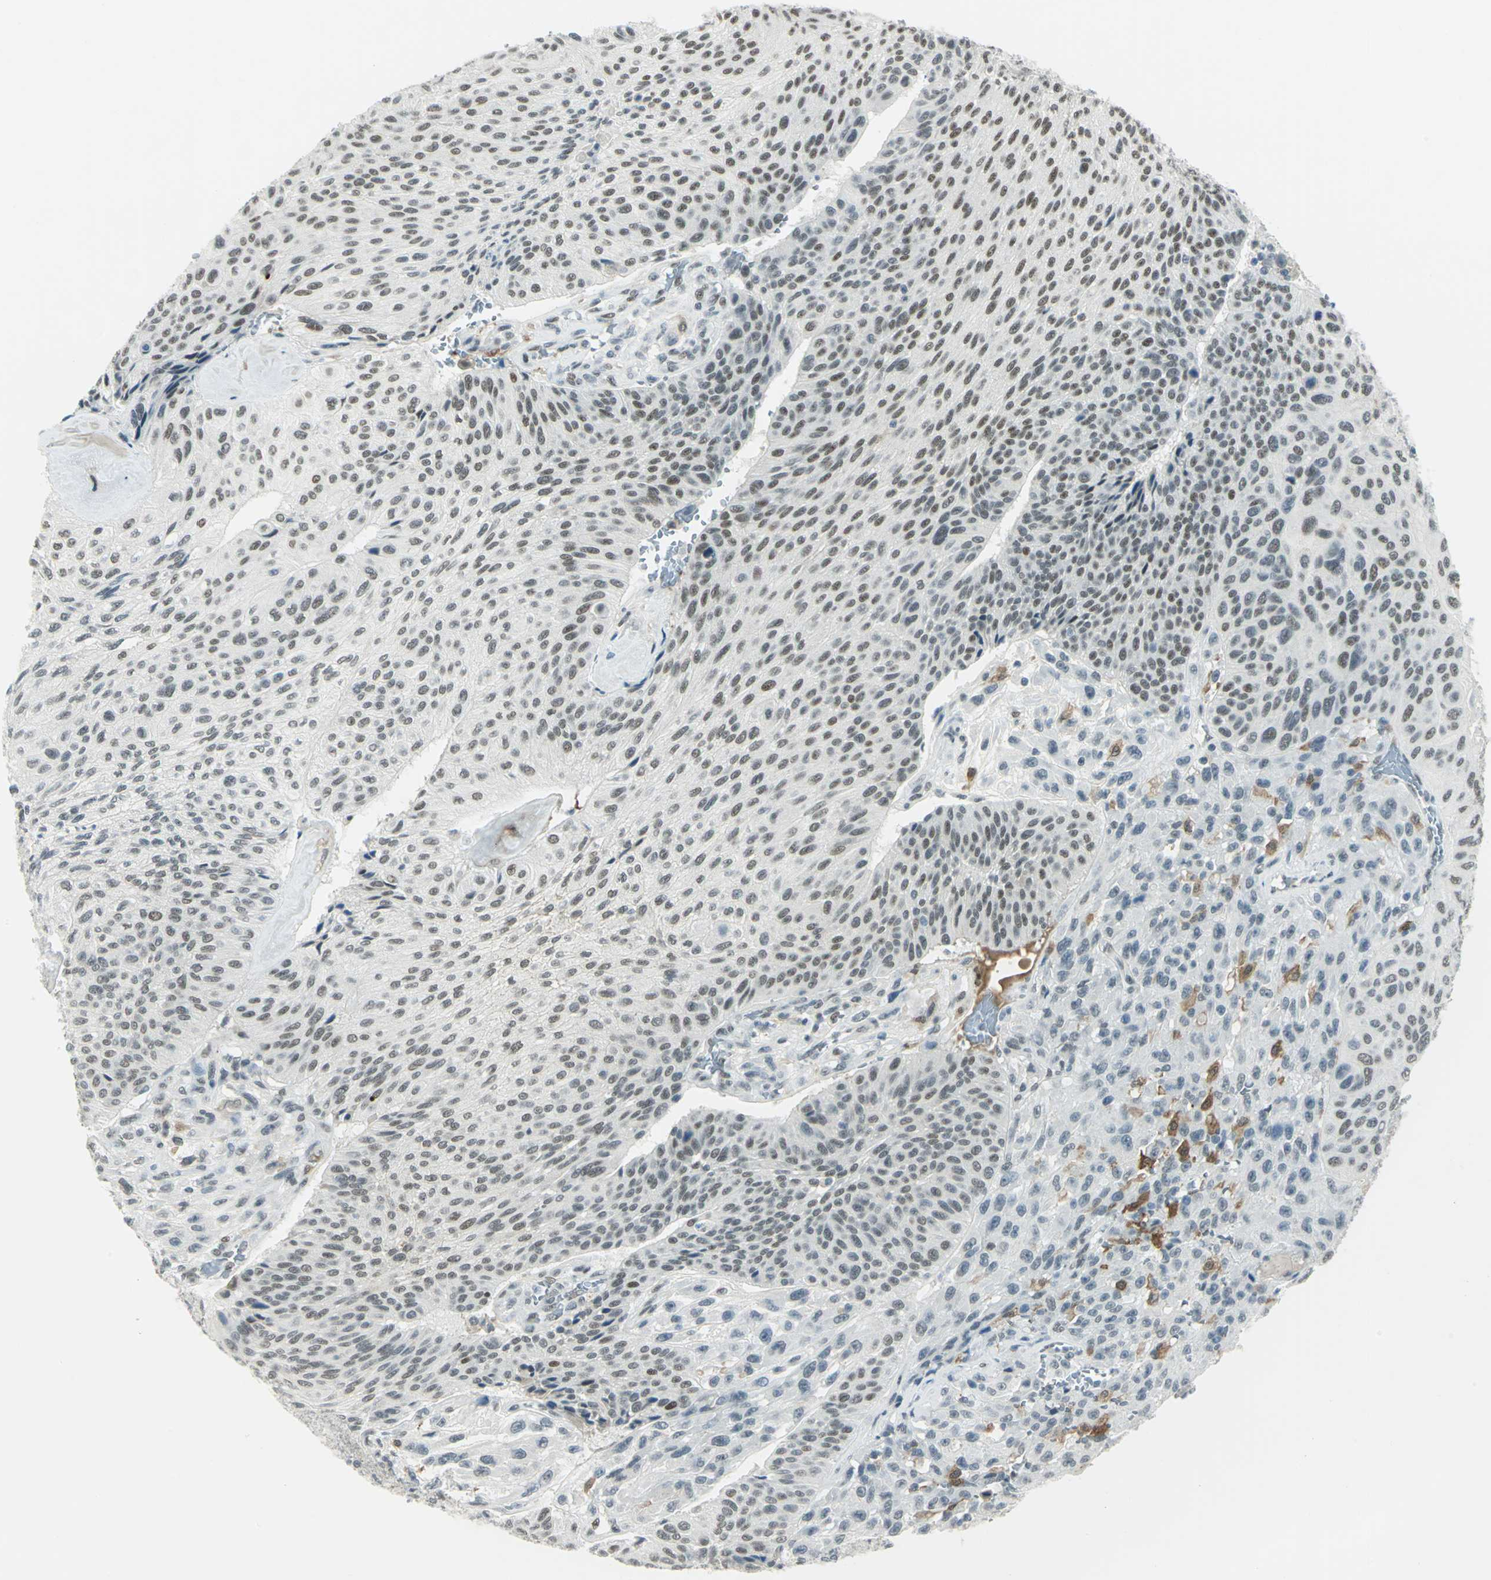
{"staining": {"intensity": "weak", "quantity": "<25%", "location": "cytoplasmic/membranous,nuclear"}, "tissue": "urothelial cancer", "cell_type": "Tumor cells", "image_type": "cancer", "snomed": [{"axis": "morphology", "description": "Urothelial carcinoma, High grade"}, {"axis": "topography", "description": "Urinary bladder"}], "caption": "The image exhibits no staining of tumor cells in urothelial carcinoma (high-grade). The staining was performed using DAB (3,3'-diaminobenzidine) to visualize the protein expression in brown, while the nuclei were stained in blue with hematoxylin (Magnification: 20x).", "gene": "MTMR10", "patient": {"sex": "male", "age": 66}}